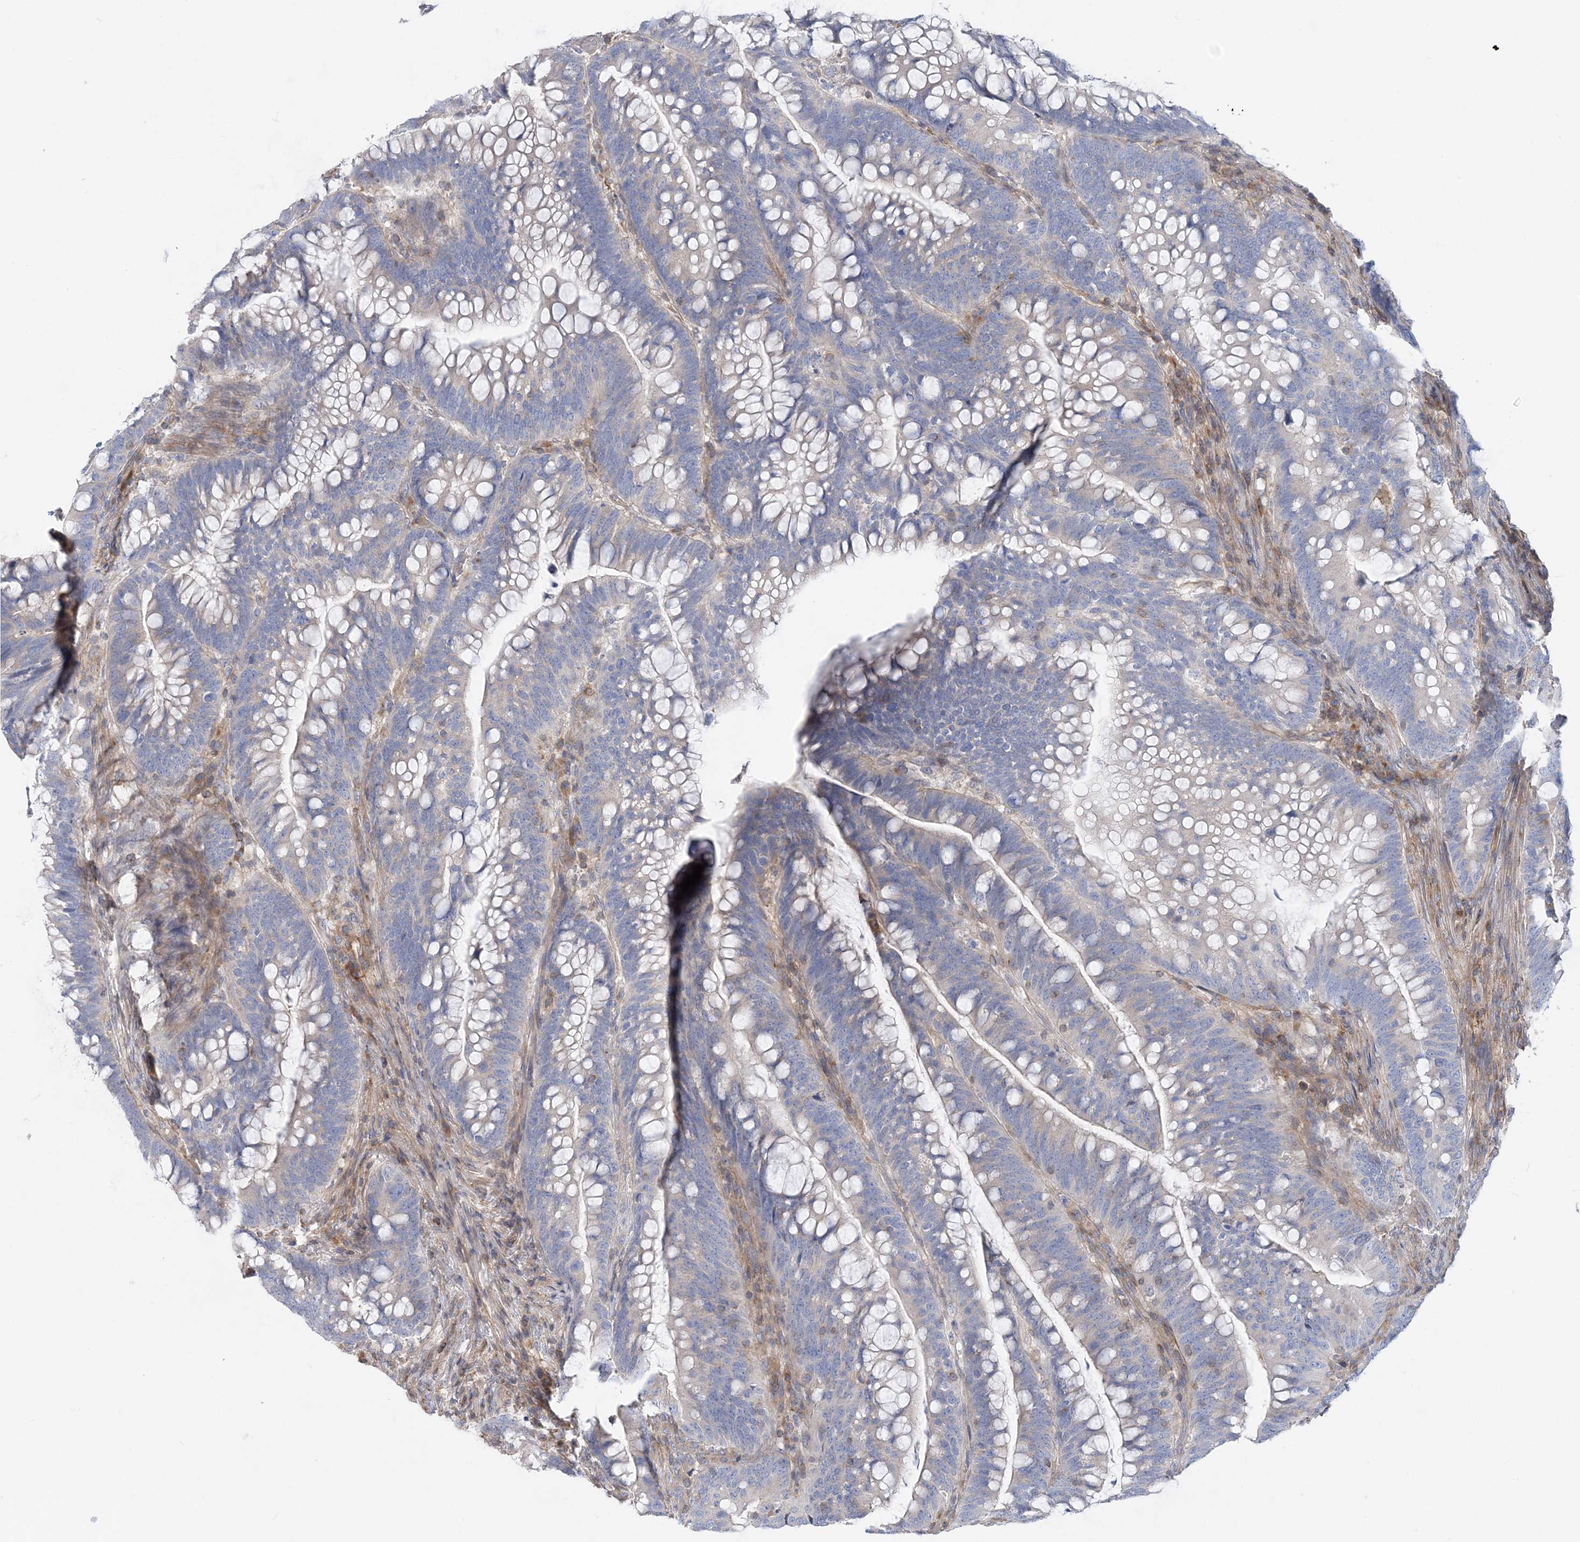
{"staining": {"intensity": "negative", "quantity": "none", "location": "none"}, "tissue": "colorectal cancer", "cell_type": "Tumor cells", "image_type": "cancer", "snomed": [{"axis": "morphology", "description": "Adenocarcinoma, NOS"}, {"axis": "topography", "description": "Colon"}], "caption": "Immunohistochemistry (IHC) of human colorectal cancer reveals no positivity in tumor cells.", "gene": "FAM114A2", "patient": {"sex": "female", "age": 66}}